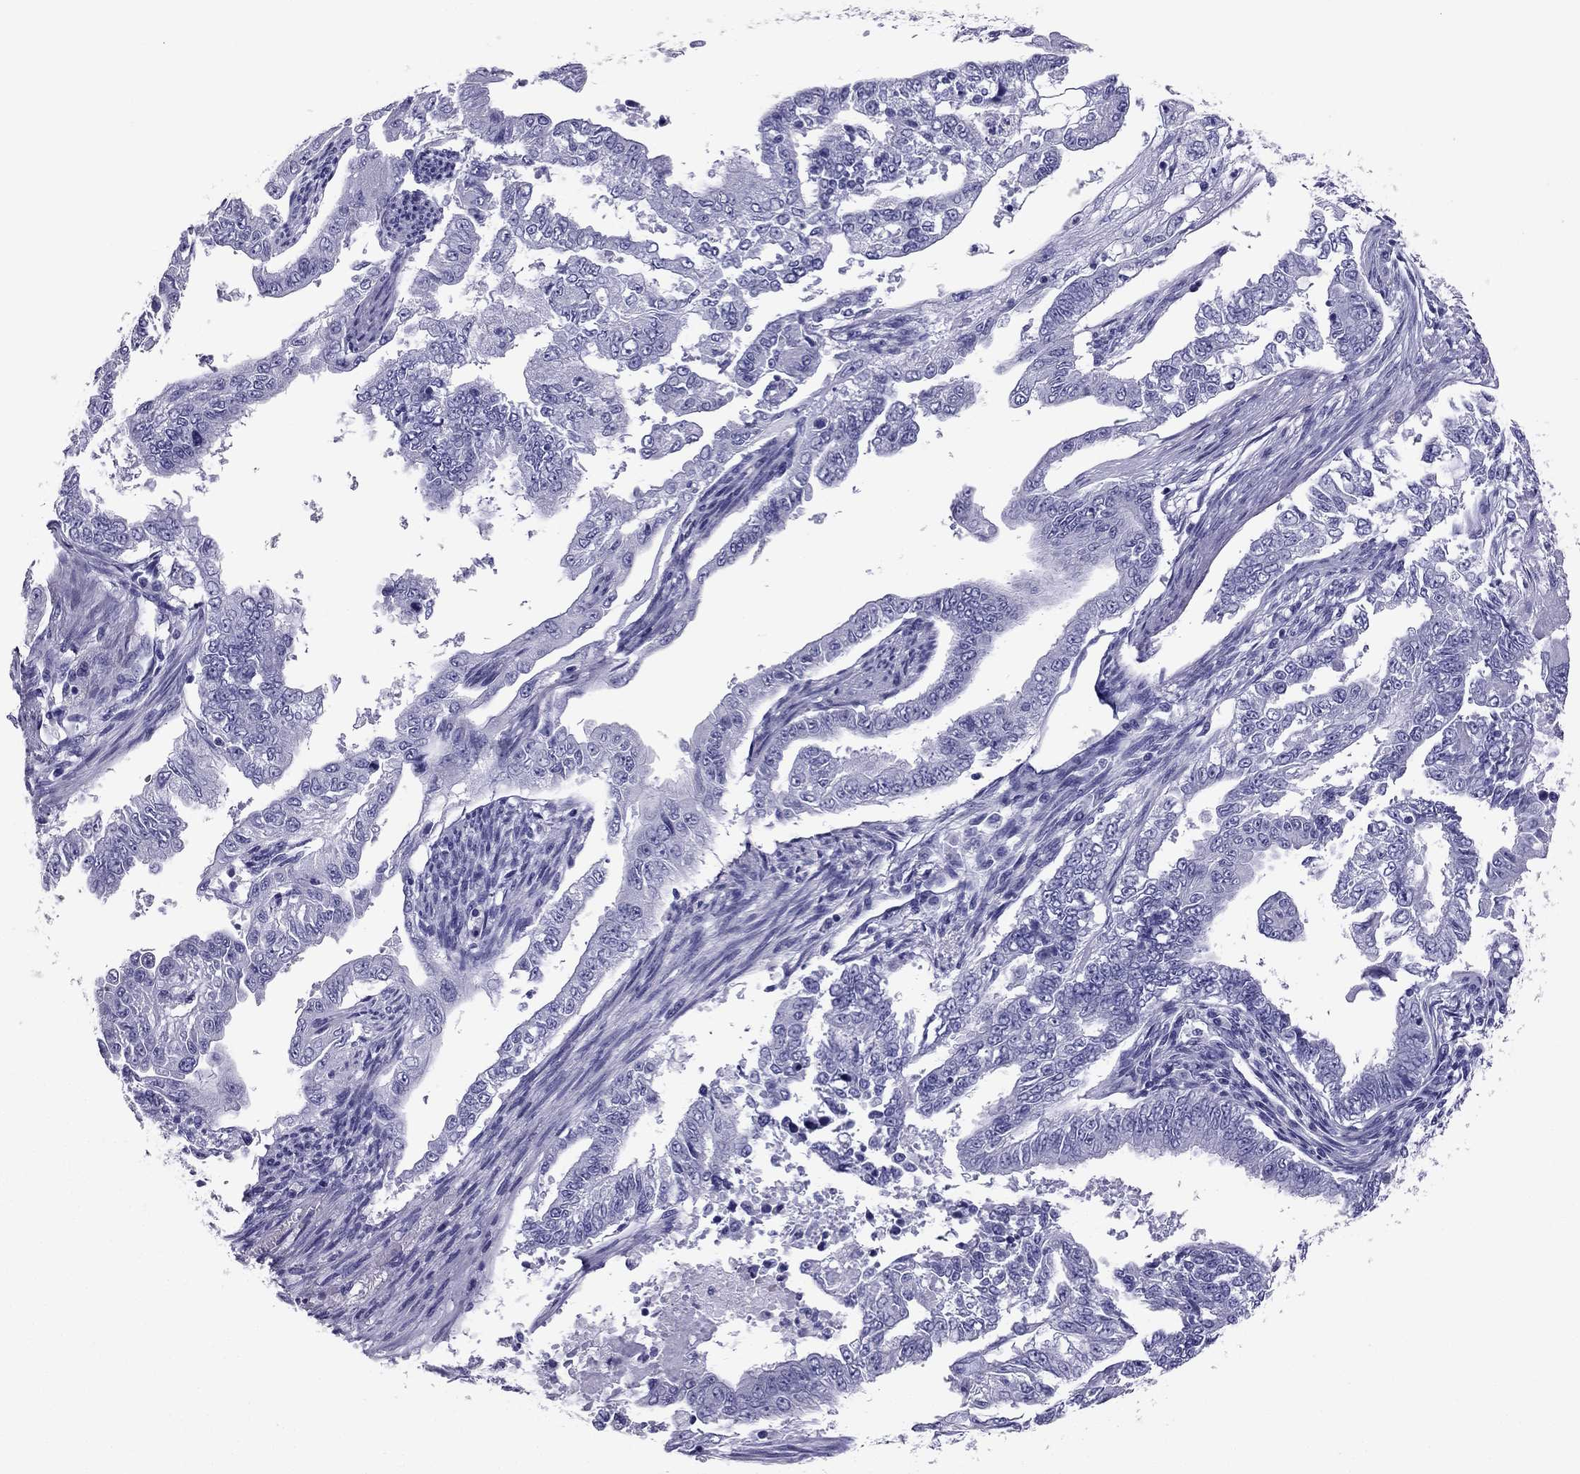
{"staining": {"intensity": "negative", "quantity": "none", "location": "none"}, "tissue": "endometrial cancer", "cell_type": "Tumor cells", "image_type": "cancer", "snomed": [{"axis": "morphology", "description": "Adenocarcinoma, NOS"}, {"axis": "topography", "description": "Uterus"}], "caption": "Immunohistochemical staining of endometrial adenocarcinoma exhibits no significant expression in tumor cells. (IHC, brightfield microscopy, high magnification).", "gene": "PDE6A", "patient": {"sex": "female", "age": 59}}